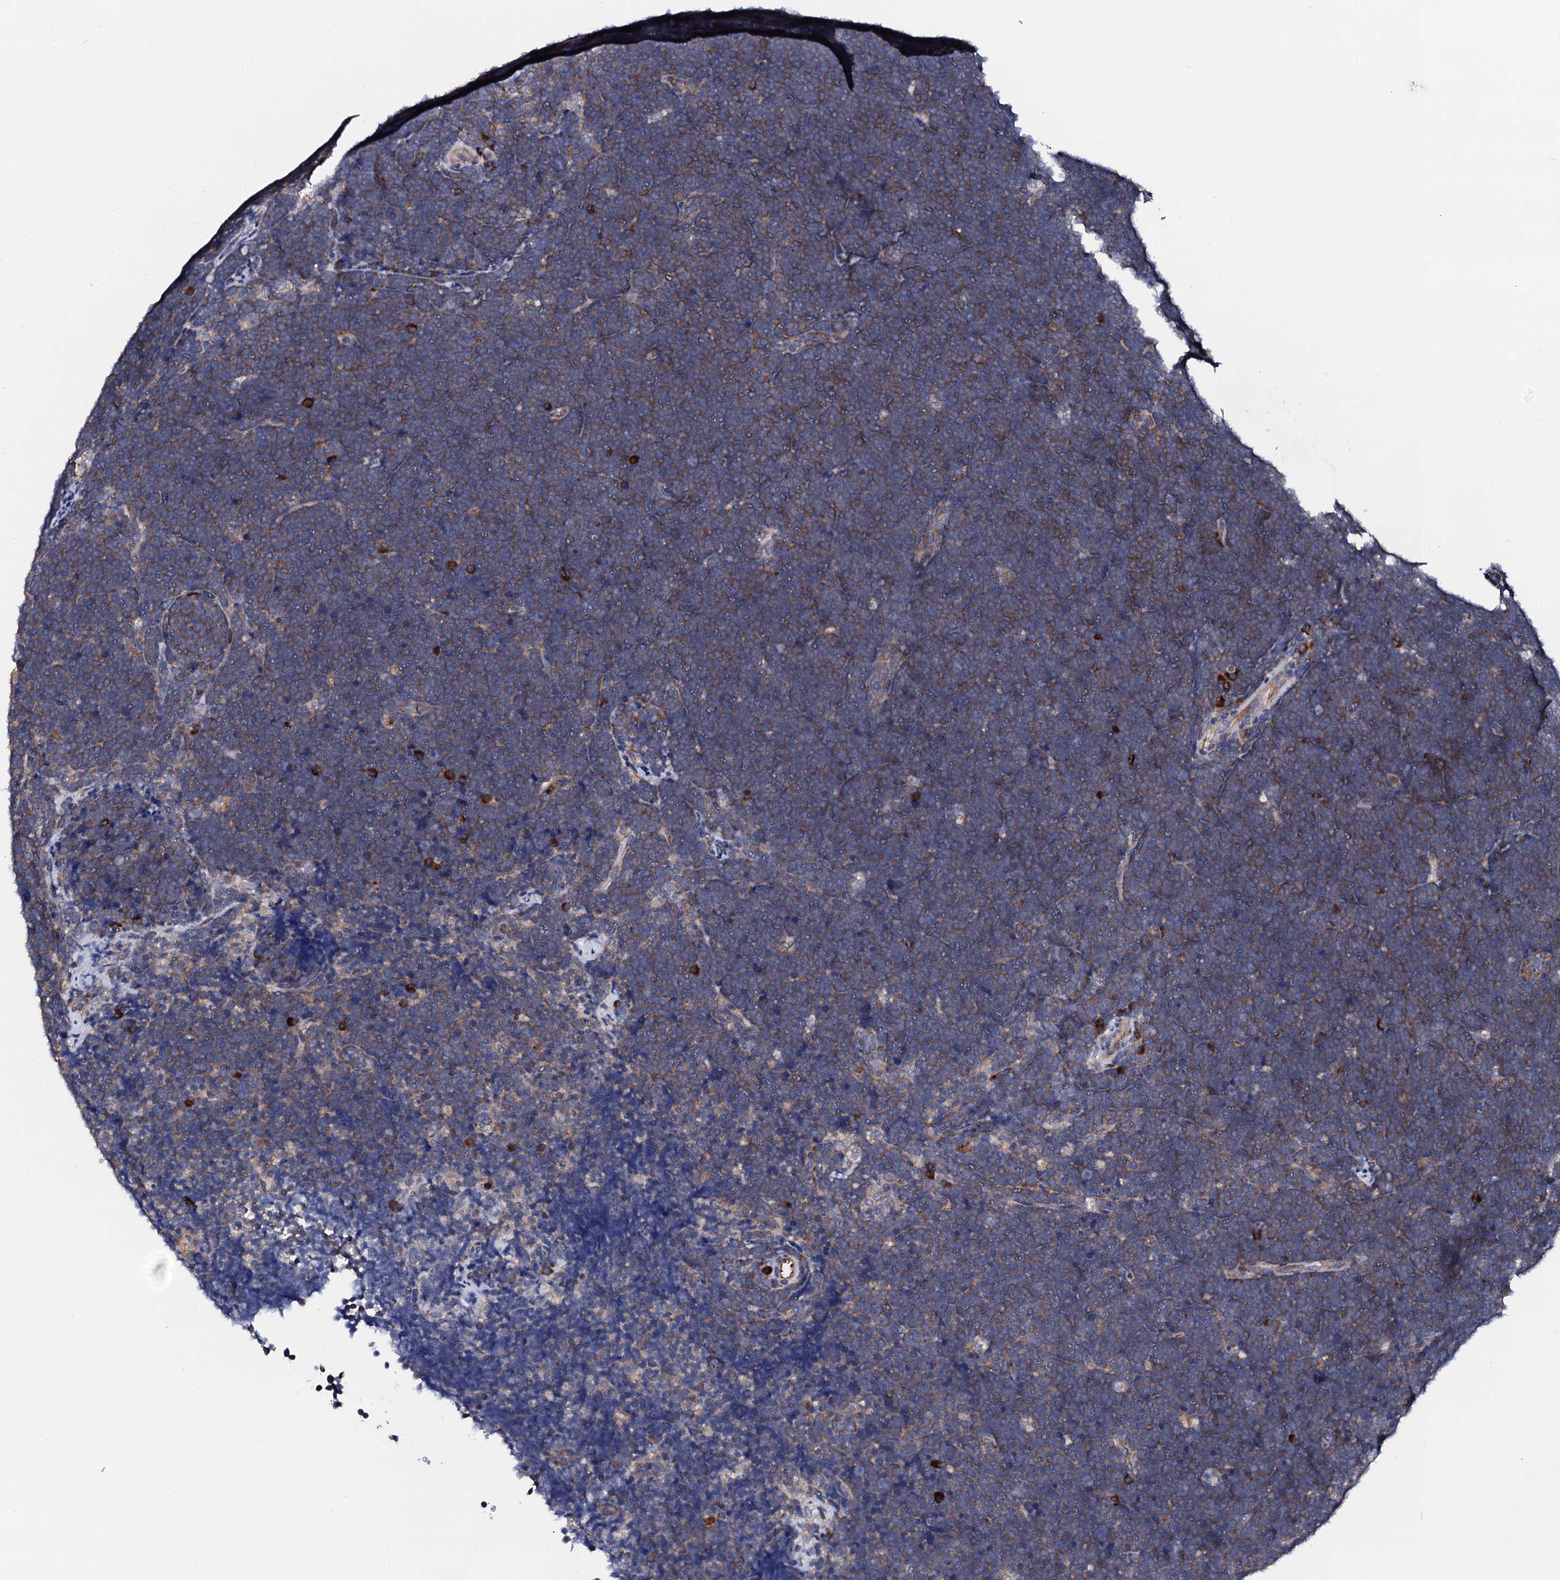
{"staining": {"intensity": "moderate", "quantity": "25%-75%", "location": "cytoplasmic/membranous"}, "tissue": "lymphoma", "cell_type": "Tumor cells", "image_type": "cancer", "snomed": [{"axis": "morphology", "description": "Malignant lymphoma, non-Hodgkin's type, High grade"}, {"axis": "topography", "description": "Lymph node"}], "caption": "Protein staining of malignant lymphoma, non-Hodgkin's type (high-grade) tissue demonstrates moderate cytoplasmic/membranous positivity in approximately 25%-75% of tumor cells.", "gene": "NUP58", "patient": {"sex": "male", "age": 13}}